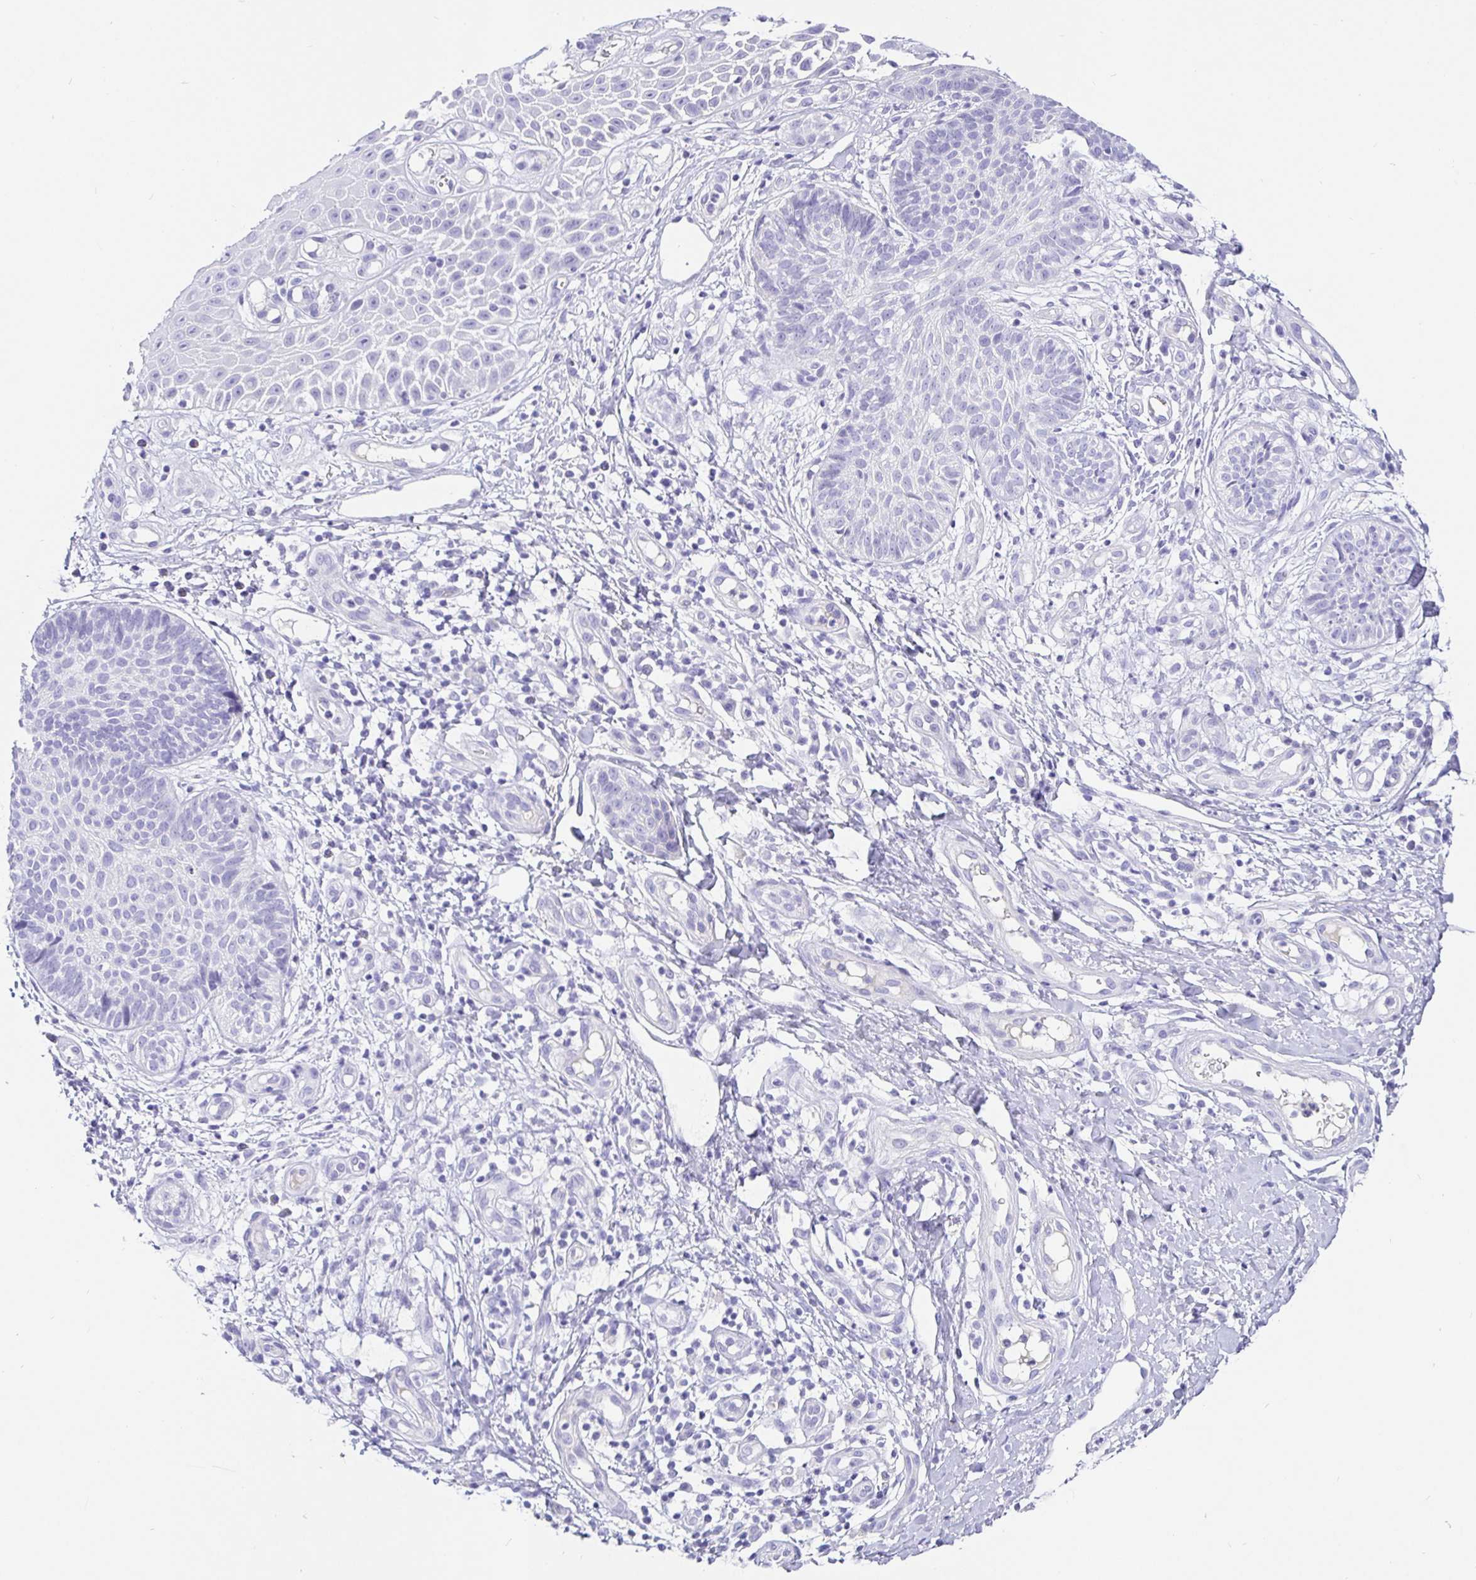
{"staining": {"intensity": "negative", "quantity": "none", "location": "none"}, "tissue": "skin cancer", "cell_type": "Tumor cells", "image_type": "cancer", "snomed": [{"axis": "morphology", "description": "Basal cell carcinoma"}, {"axis": "topography", "description": "Skin"}, {"axis": "topography", "description": "Skin of leg"}], "caption": "Skin cancer (basal cell carcinoma) stained for a protein using immunohistochemistry exhibits no expression tumor cells.", "gene": "TPTE", "patient": {"sex": "female", "age": 87}}